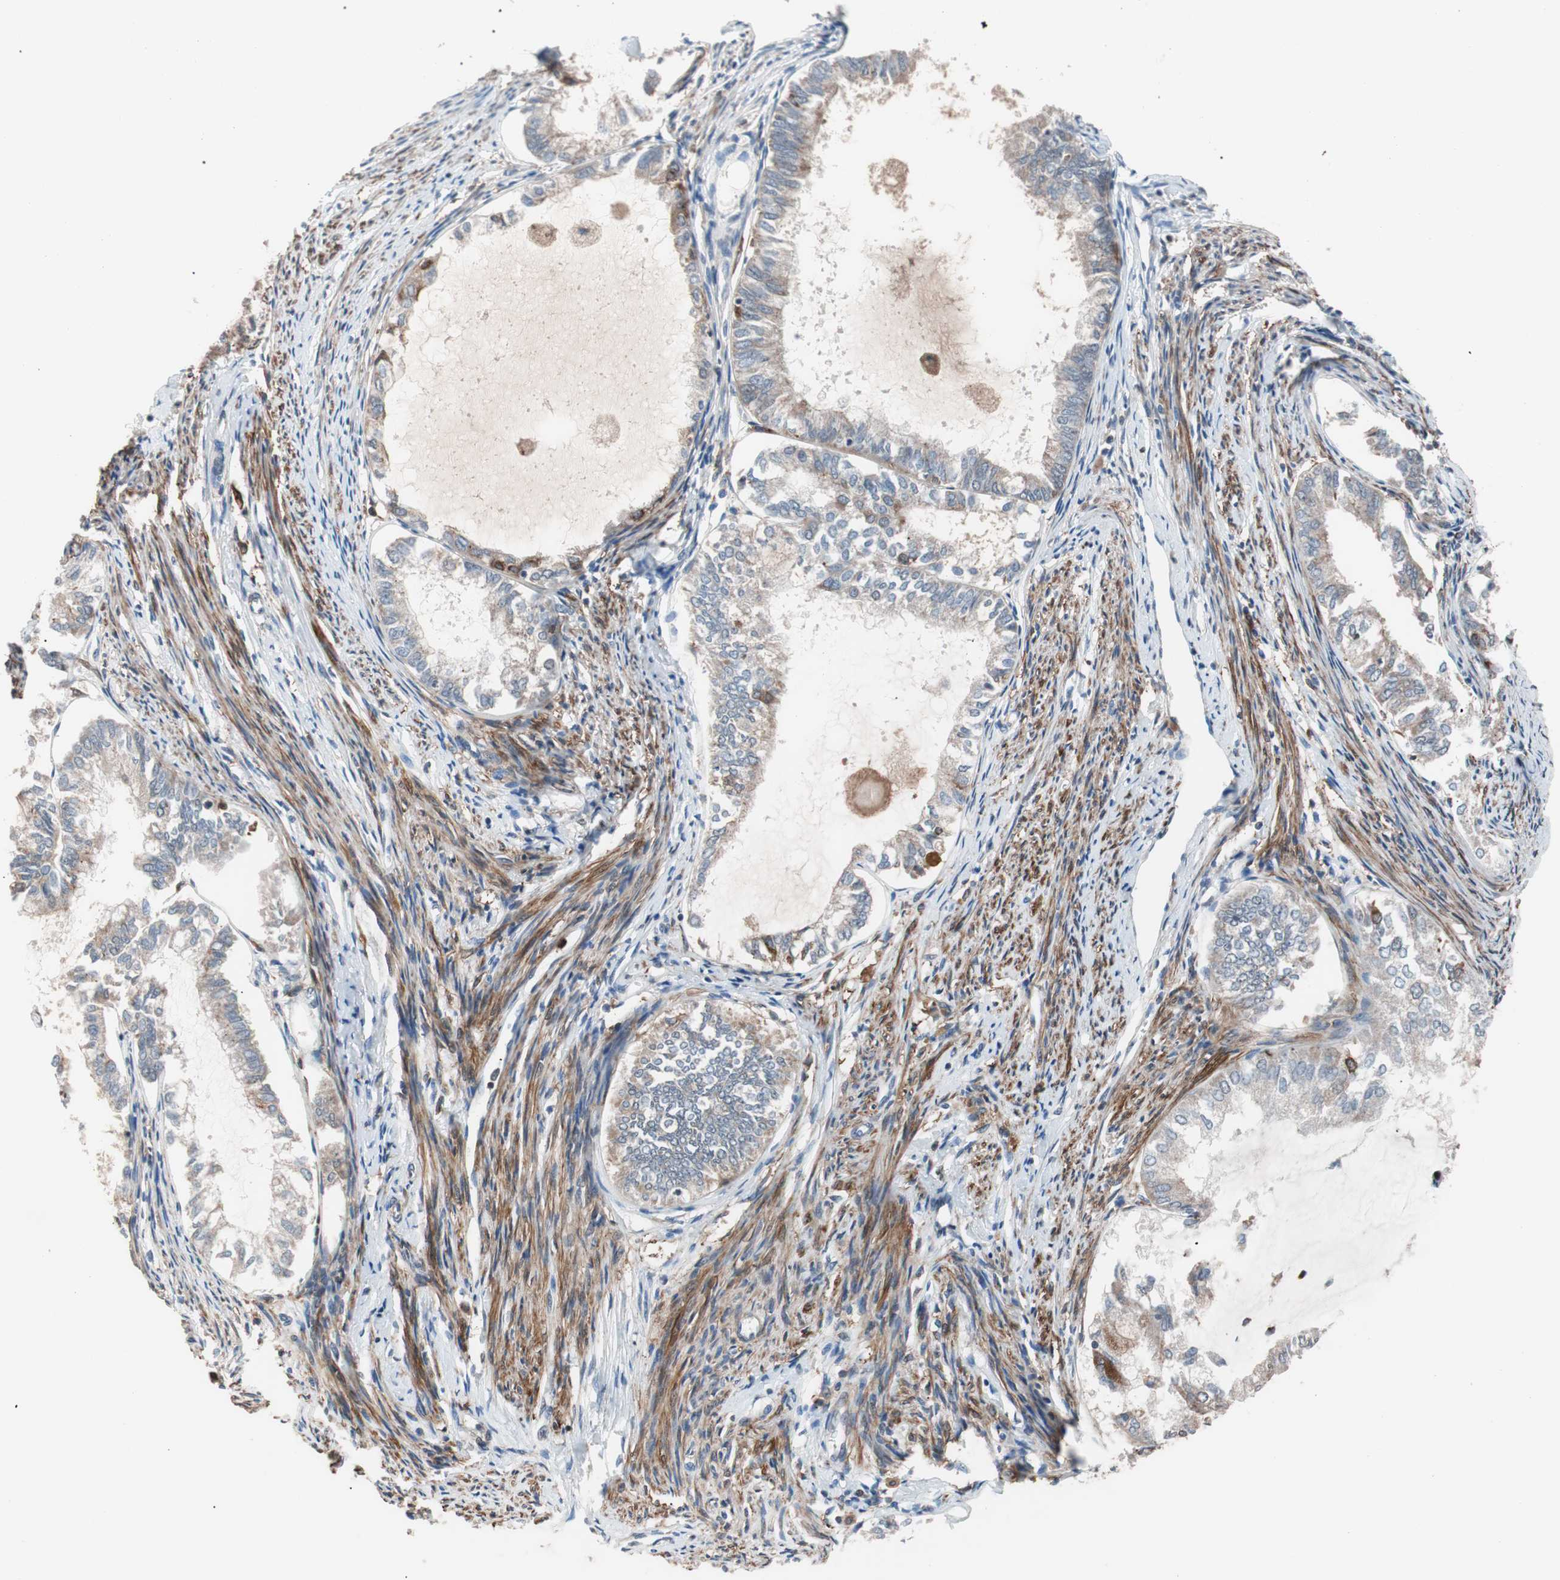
{"staining": {"intensity": "weak", "quantity": "<25%", "location": "cytoplasmic/membranous"}, "tissue": "endometrial cancer", "cell_type": "Tumor cells", "image_type": "cancer", "snomed": [{"axis": "morphology", "description": "Adenocarcinoma, NOS"}, {"axis": "topography", "description": "Endometrium"}], "caption": "An IHC histopathology image of endometrial cancer is shown. There is no staining in tumor cells of endometrial cancer.", "gene": "LITAF", "patient": {"sex": "female", "age": 86}}